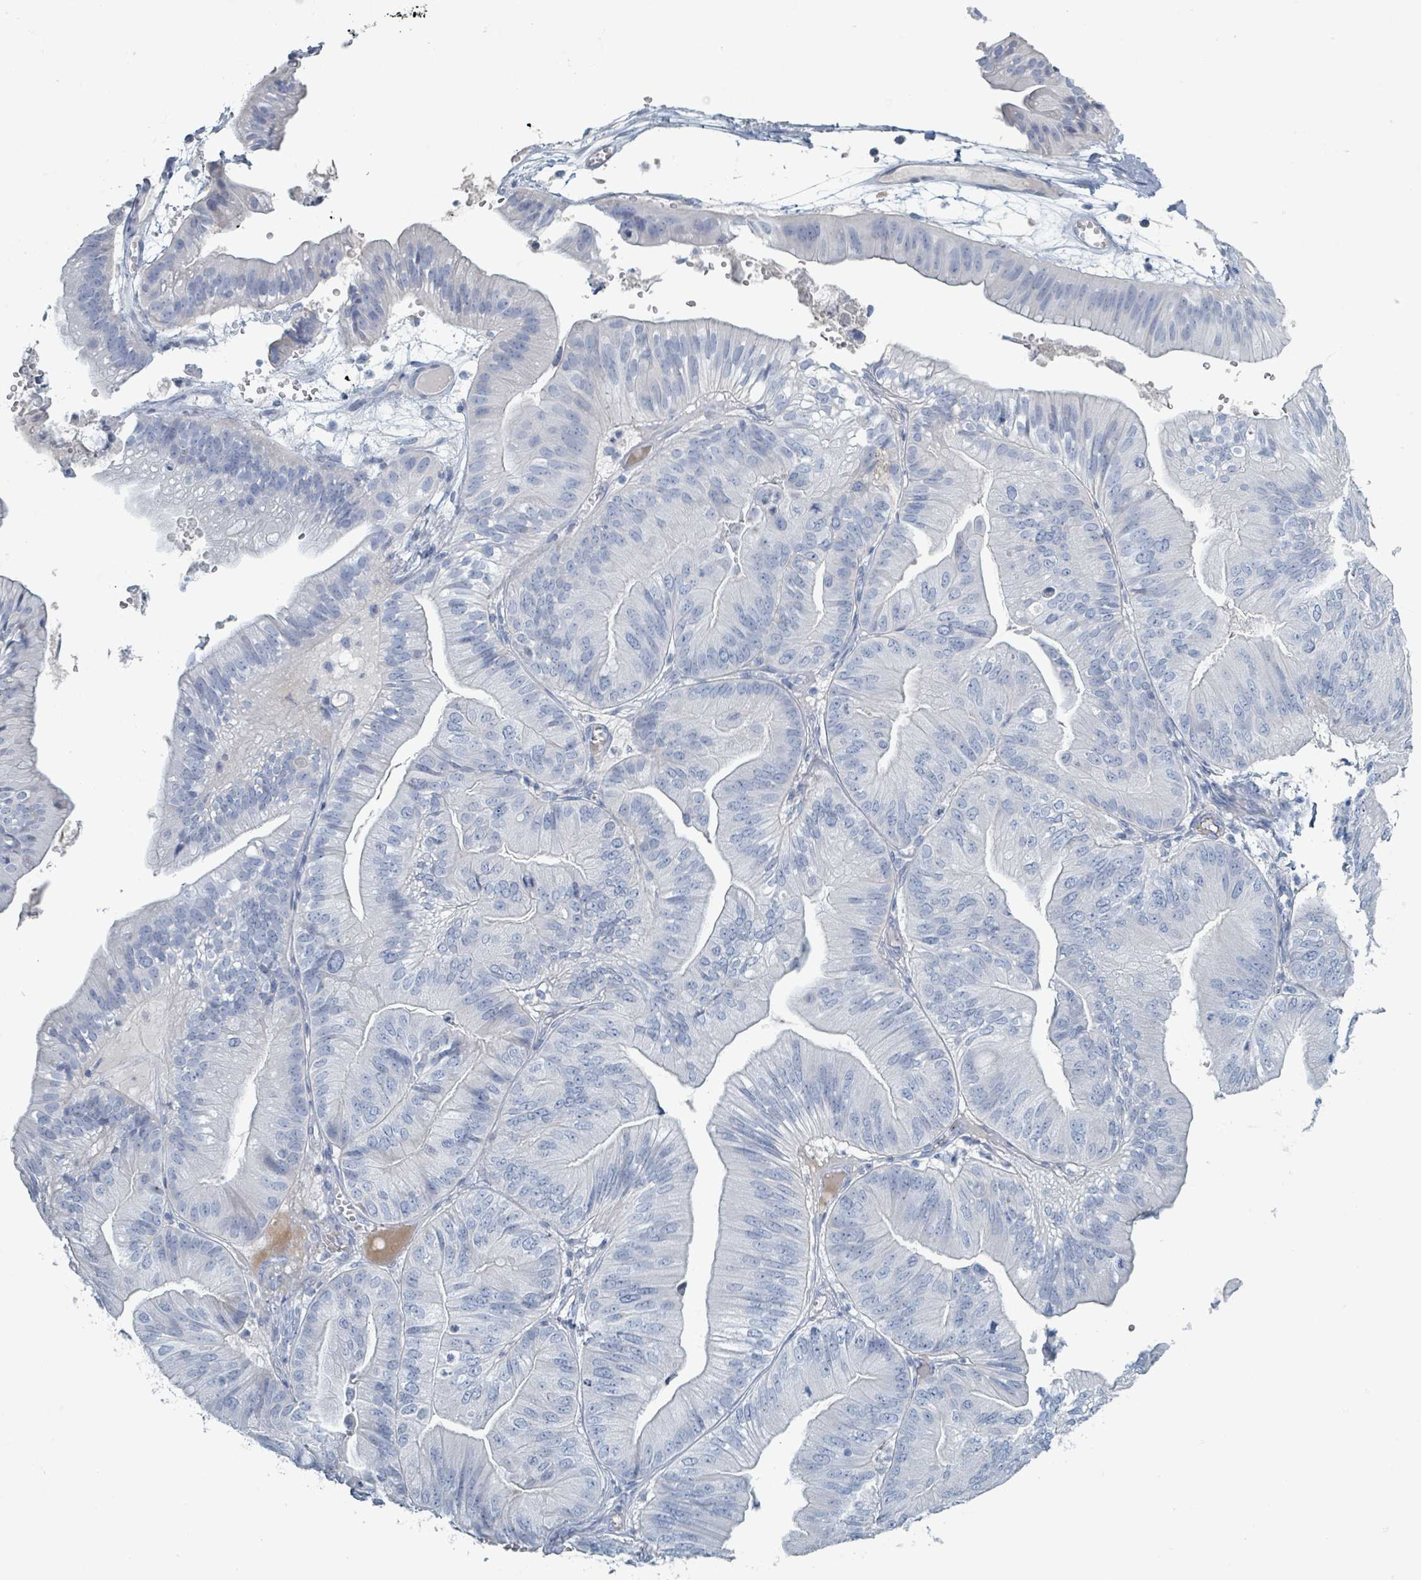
{"staining": {"intensity": "negative", "quantity": "none", "location": "none"}, "tissue": "ovarian cancer", "cell_type": "Tumor cells", "image_type": "cancer", "snomed": [{"axis": "morphology", "description": "Cystadenocarcinoma, mucinous, NOS"}, {"axis": "topography", "description": "Ovary"}], "caption": "The histopathology image displays no staining of tumor cells in mucinous cystadenocarcinoma (ovarian).", "gene": "HEATR5A", "patient": {"sex": "female", "age": 61}}